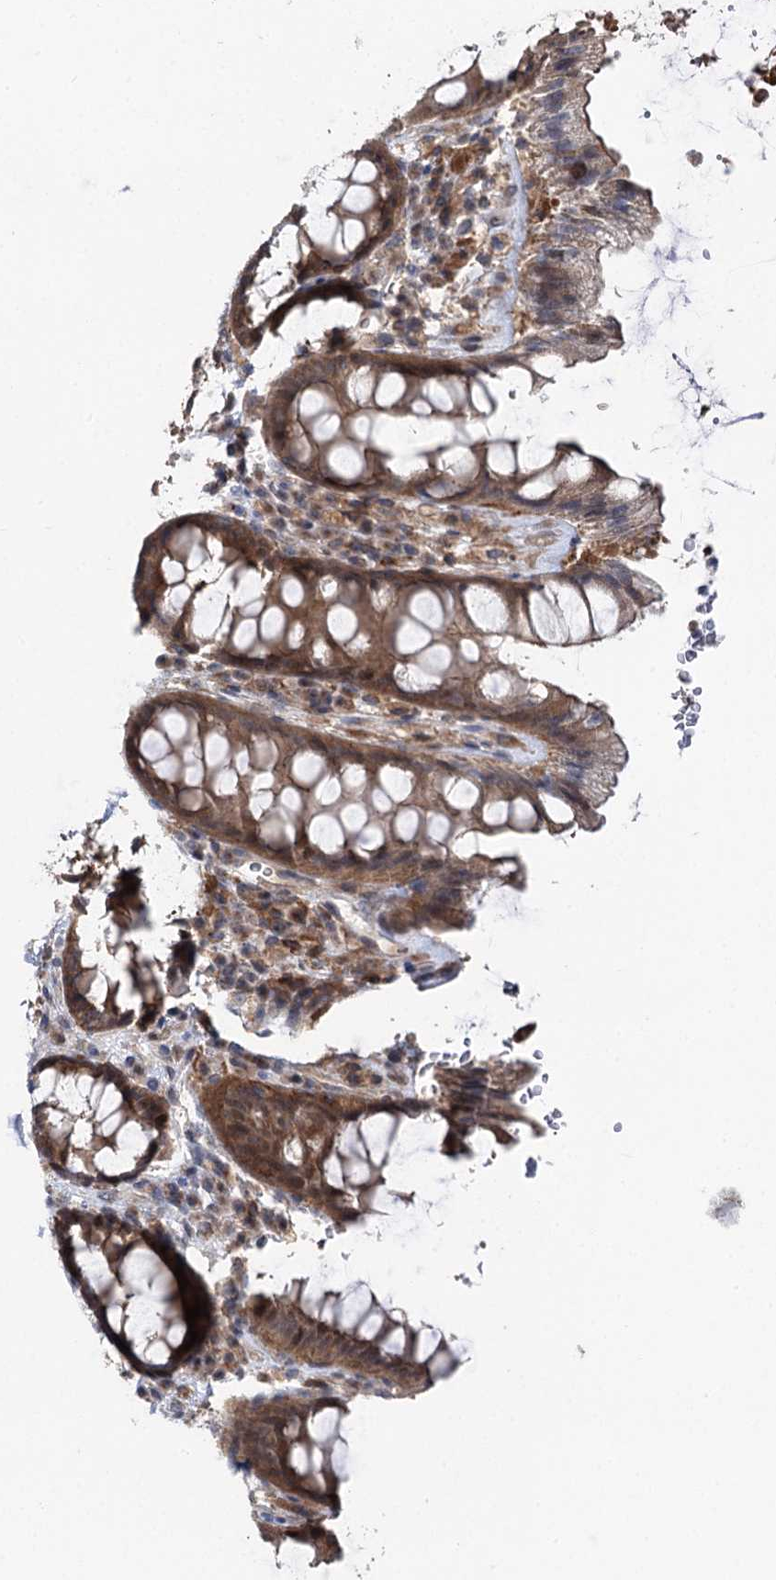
{"staining": {"intensity": "strong", "quantity": ">75%", "location": "cytoplasmic/membranous"}, "tissue": "rectum", "cell_type": "Glandular cells", "image_type": "normal", "snomed": [{"axis": "morphology", "description": "Normal tissue, NOS"}, {"axis": "topography", "description": "Rectum"}], "caption": "Rectum stained for a protein (brown) shows strong cytoplasmic/membranous positive staining in approximately >75% of glandular cells.", "gene": "STX6", "patient": {"sex": "female", "age": 46}}